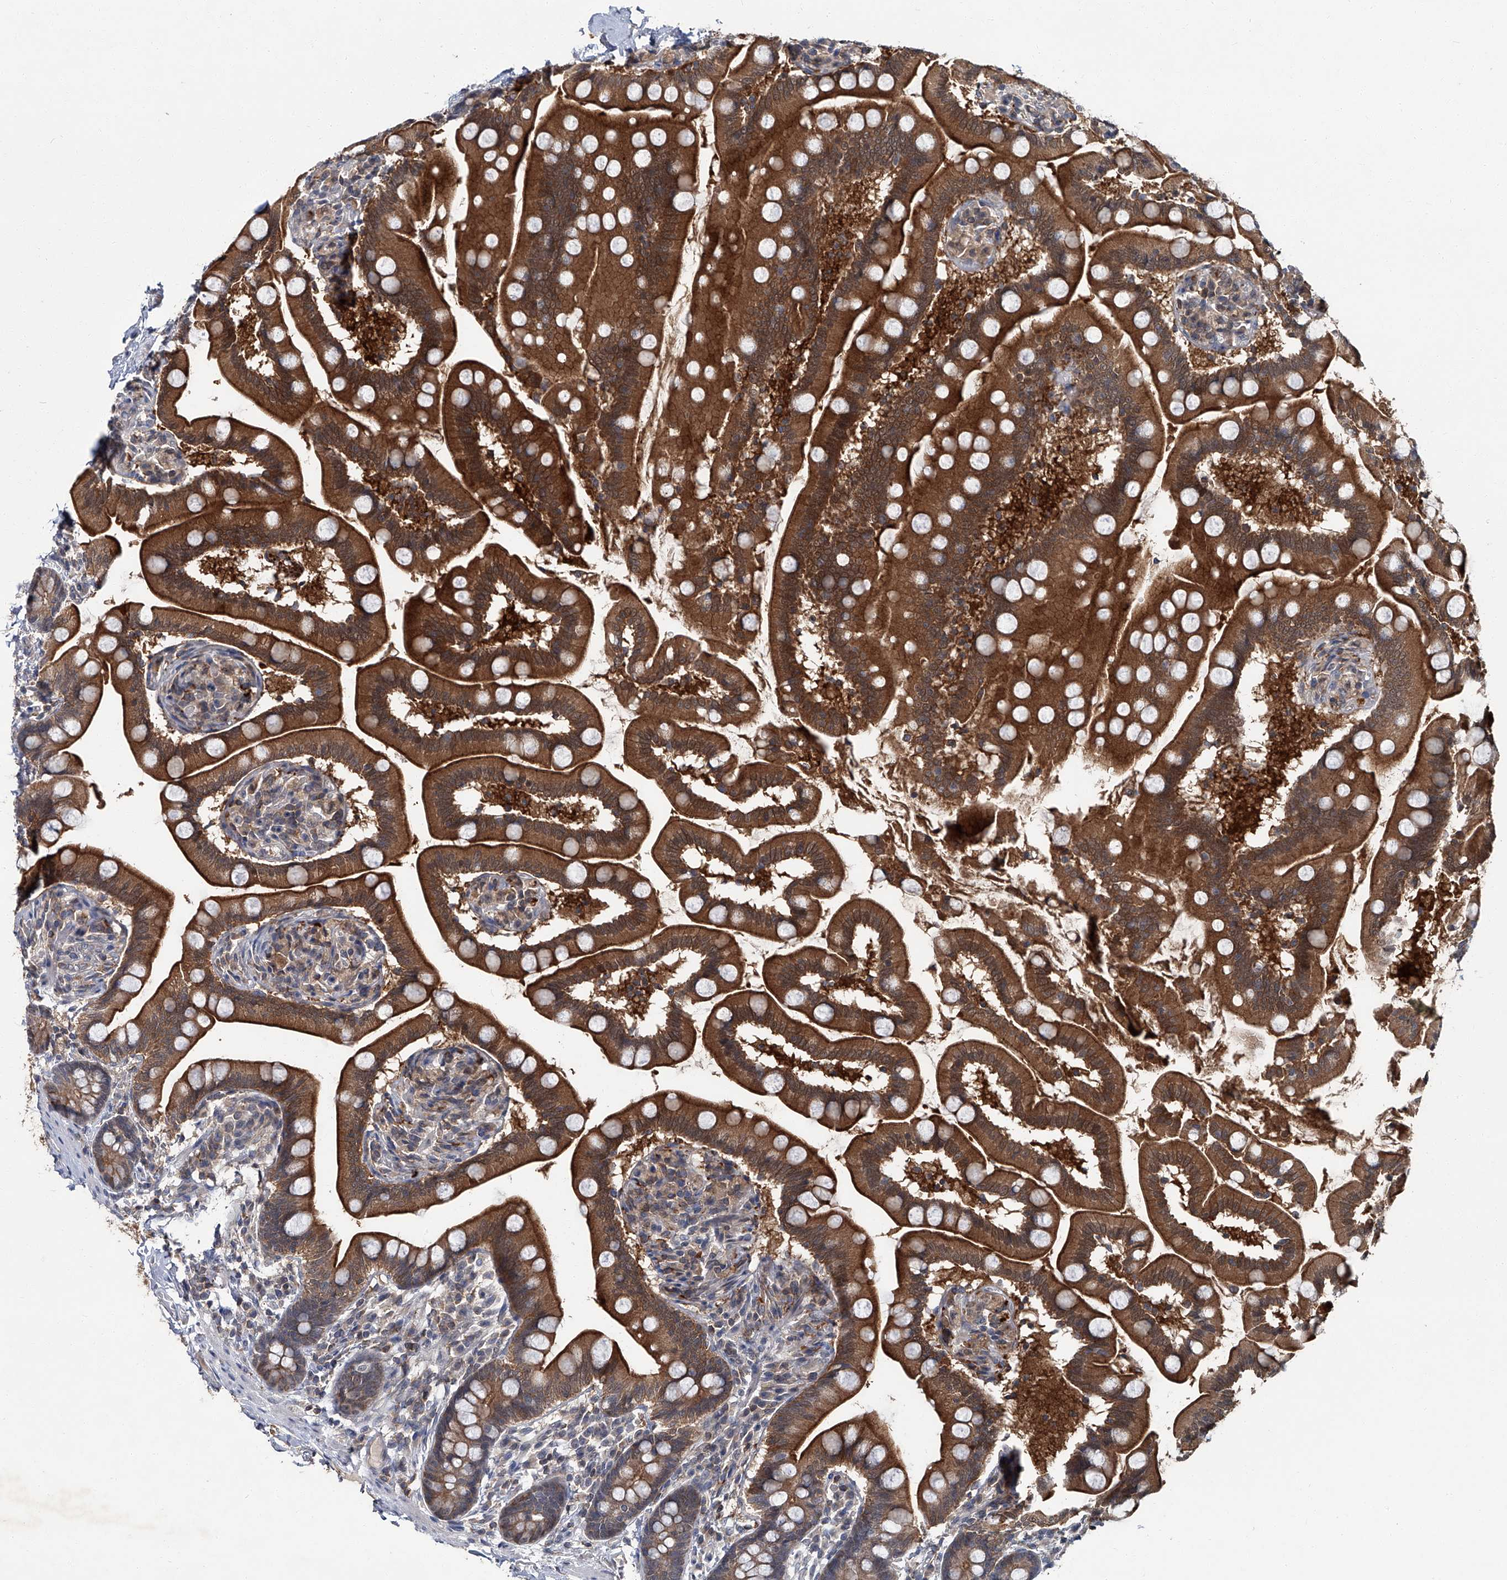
{"staining": {"intensity": "strong", "quantity": ">75%", "location": "cytoplasmic/membranous"}, "tissue": "small intestine", "cell_type": "Glandular cells", "image_type": "normal", "snomed": [{"axis": "morphology", "description": "Normal tissue, NOS"}, {"axis": "topography", "description": "Small intestine"}], "caption": "A micrograph showing strong cytoplasmic/membranous positivity in approximately >75% of glandular cells in unremarkable small intestine, as visualized by brown immunohistochemical staining.", "gene": "AKNAD1", "patient": {"sex": "female", "age": 64}}